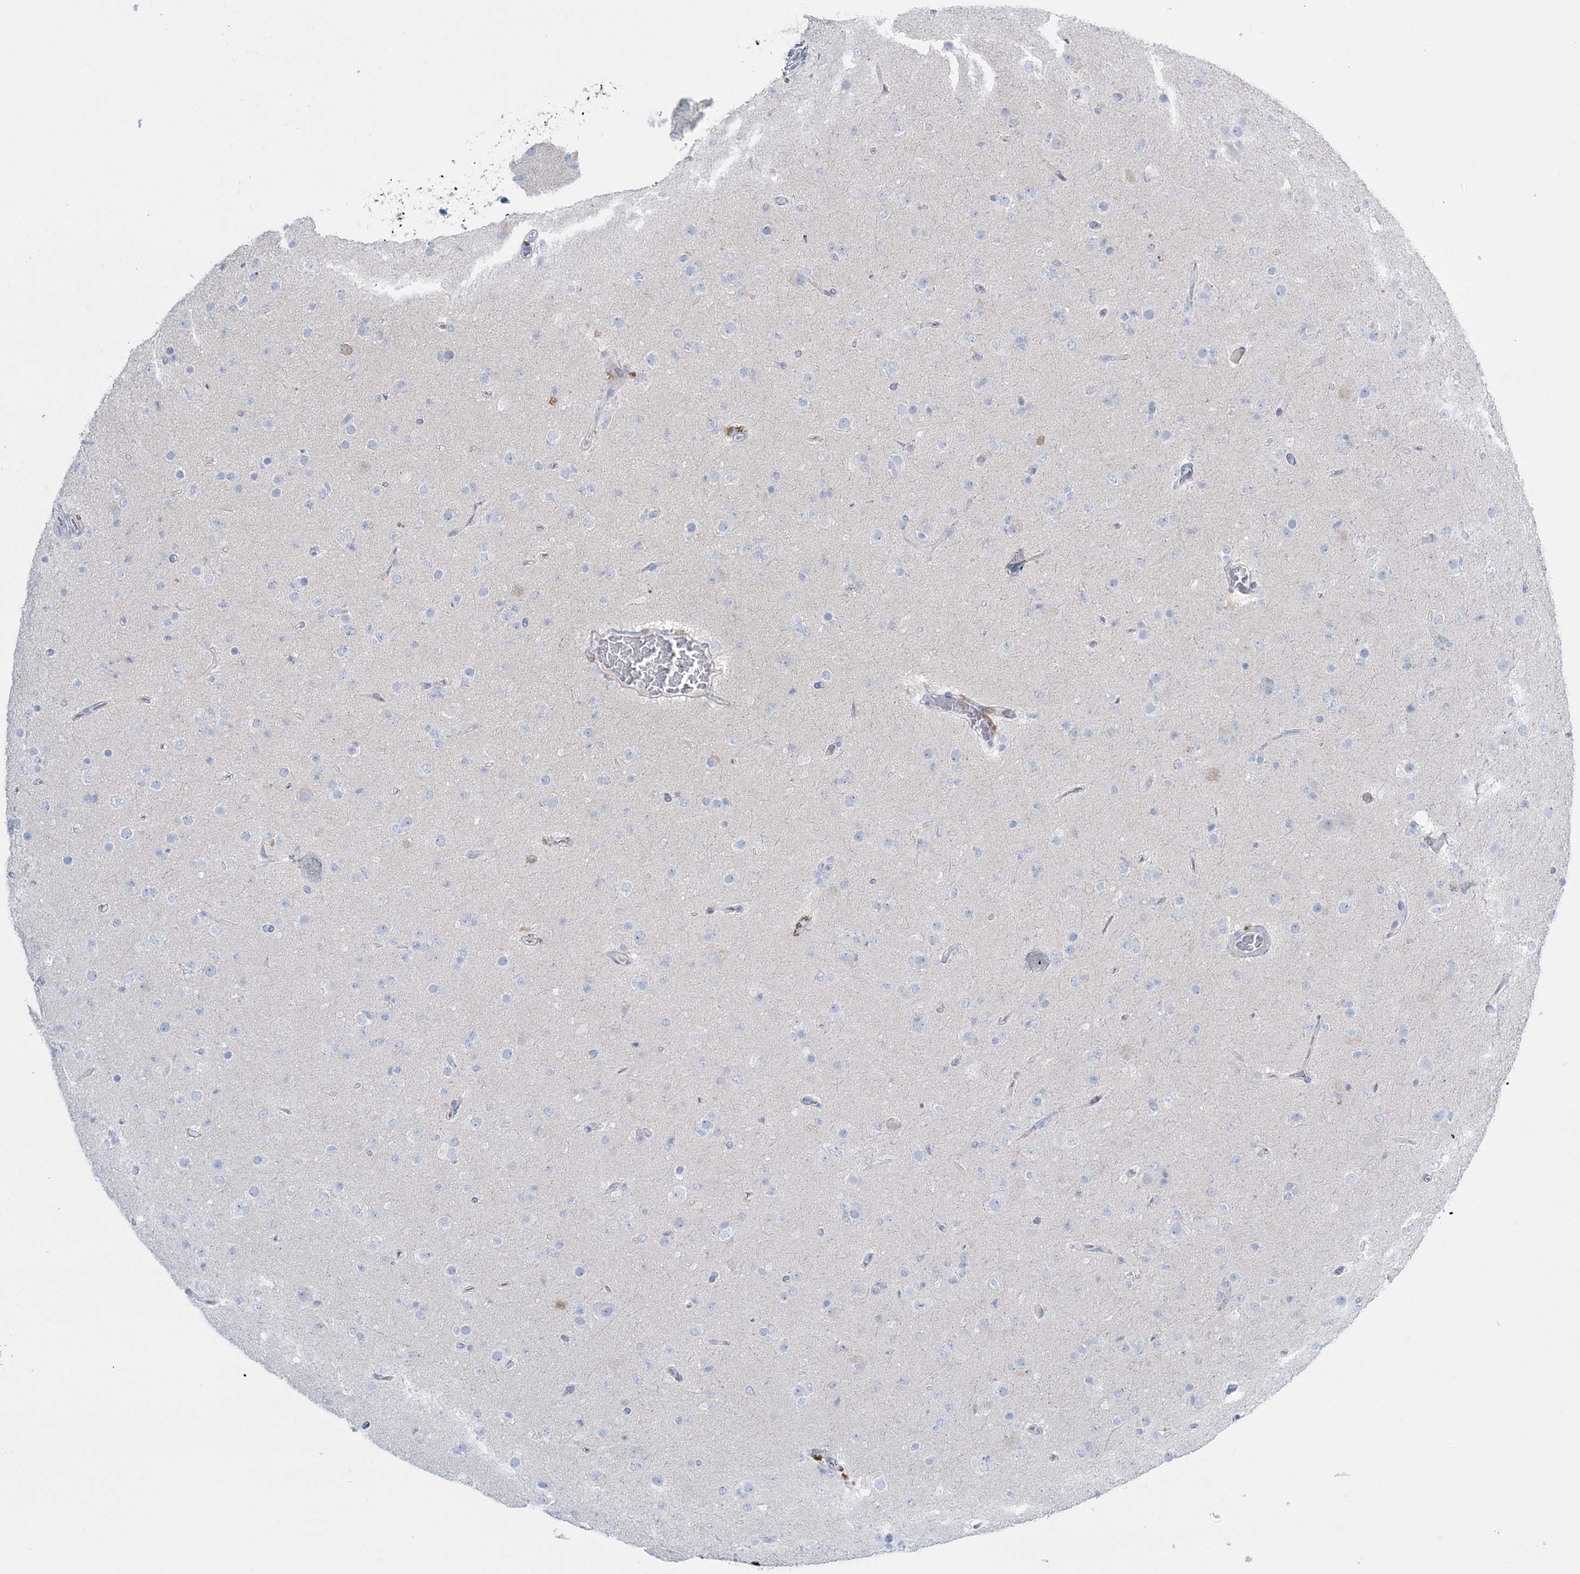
{"staining": {"intensity": "negative", "quantity": "none", "location": "none"}, "tissue": "glioma", "cell_type": "Tumor cells", "image_type": "cancer", "snomed": [{"axis": "morphology", "description": "Glioma, malignant, Low grade"}, {"axis": "topography", "description": "Brain"}], "caption": "Tumor cells show no significant protein expression in glioma. (DAB immunohistochemistry with hematoxylin counter stain).", "gene": "WDSUB1", "patient": {"sex": "male", "age": 65}}